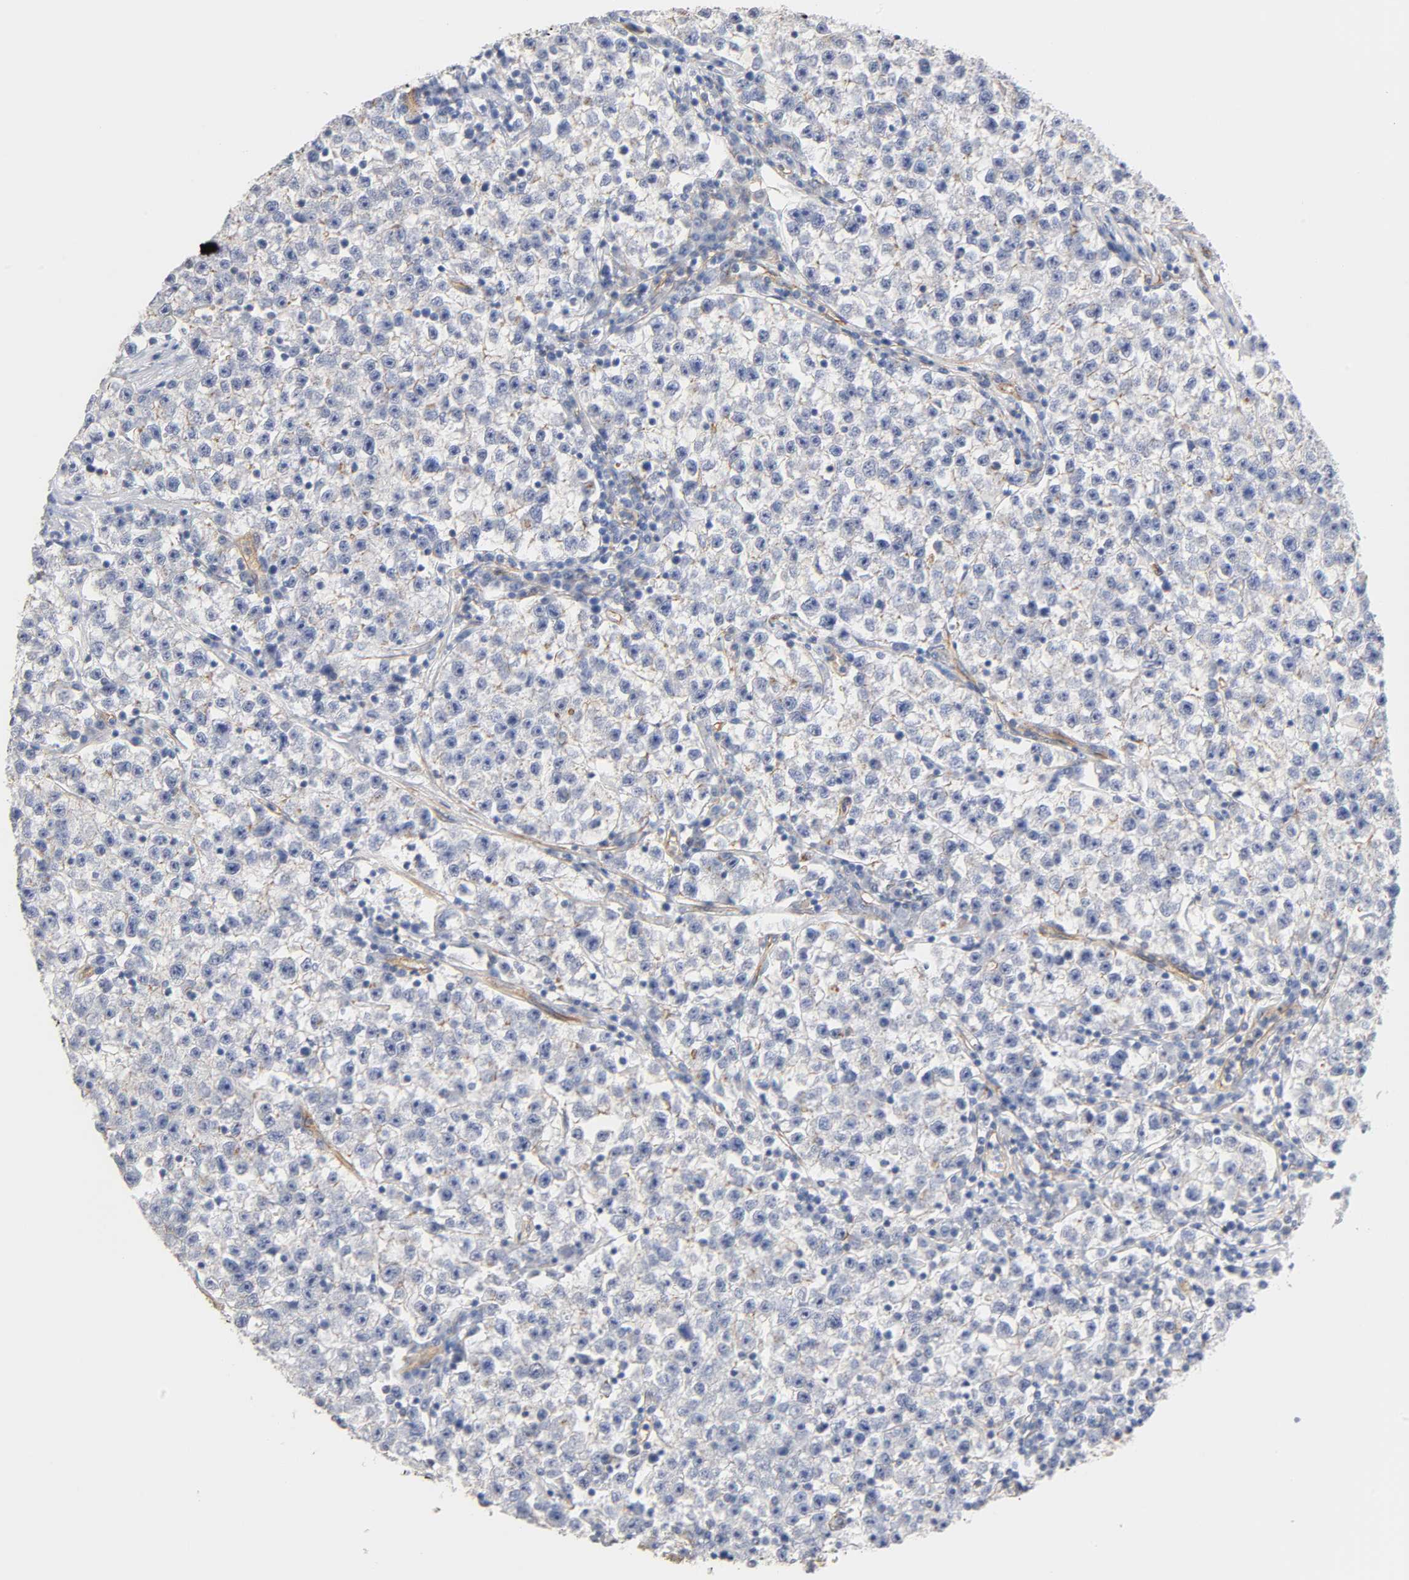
{"staining": {"intensity": "negative", "quantity": "none", "location": "none"}, "tissue": "testis cancer", "cell_type": "Tumor cells", "image_type": "cancer", "snomed": [{"axis": "morphology", "description": "Seminoma, NOS"}, {"axis": "topography", "description": "Testis"}], "caption": "Testis cancer (seminoma) was stained to show a protein in brown. There is no significant positivity in tumor cells.", "gene": "SPTAN1", "patient": {"sex": "male", "age": 22}}